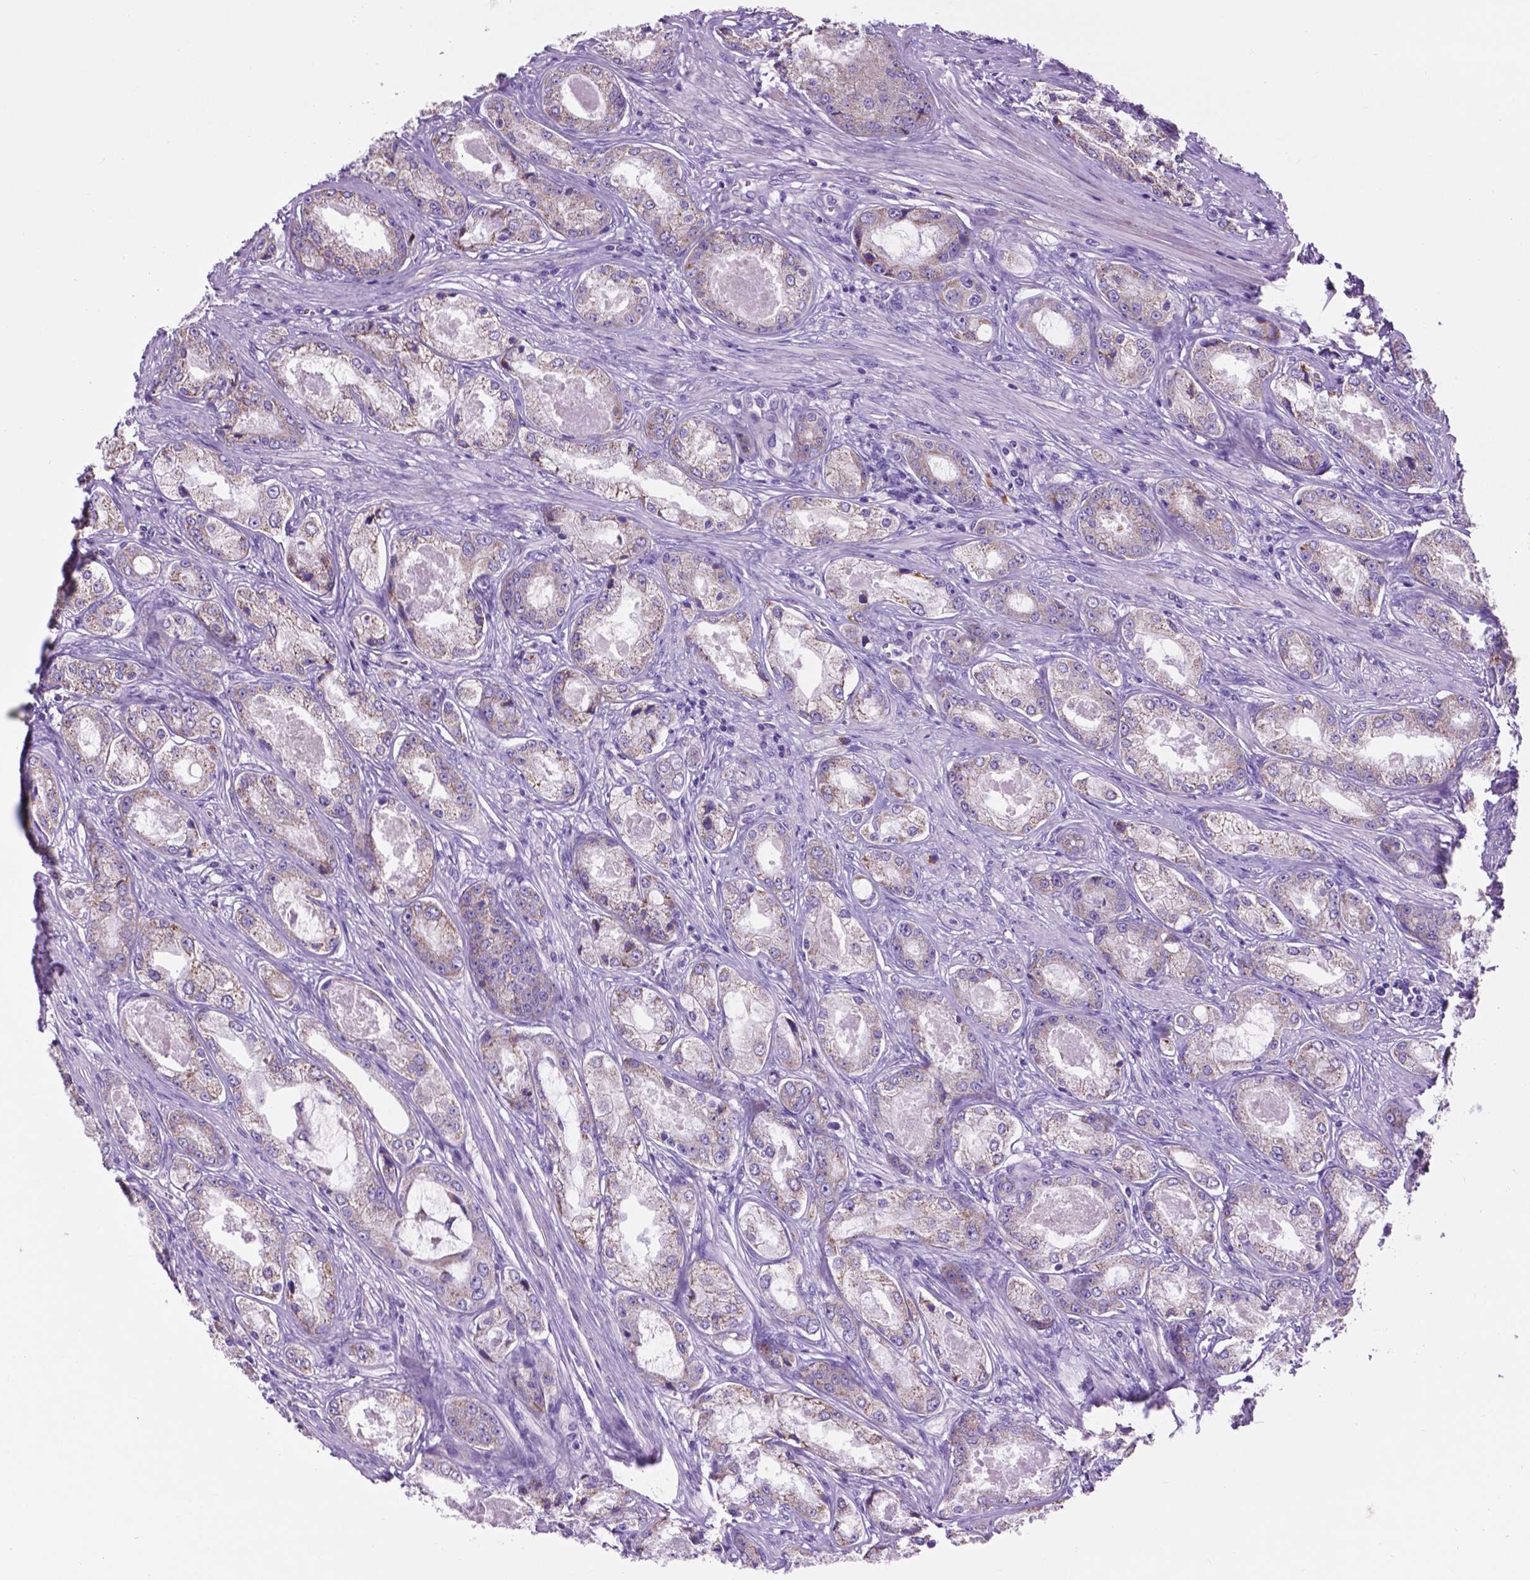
{"staining": {"intensity": "negative", "quantity": "none", "location": "none"}, "tissue": "prostate cancer", "cell_type": "Tumor cells", "image_type": "cancer", "snomed": [{"axis": "morphology", "description": "Adenocarcinoma, Low grade"}, {"axis": "topography", "description": "Prostate"}], "caption": "This is a image of immunohistochemistry staining of prostate cancer, which shows no positivity in tumor cells. (DAB (3,3'-diaminobenzidine) IHC, high magnification).", "gene": "TMEM121B", "patient": {"sex": "male", "age": 68}}